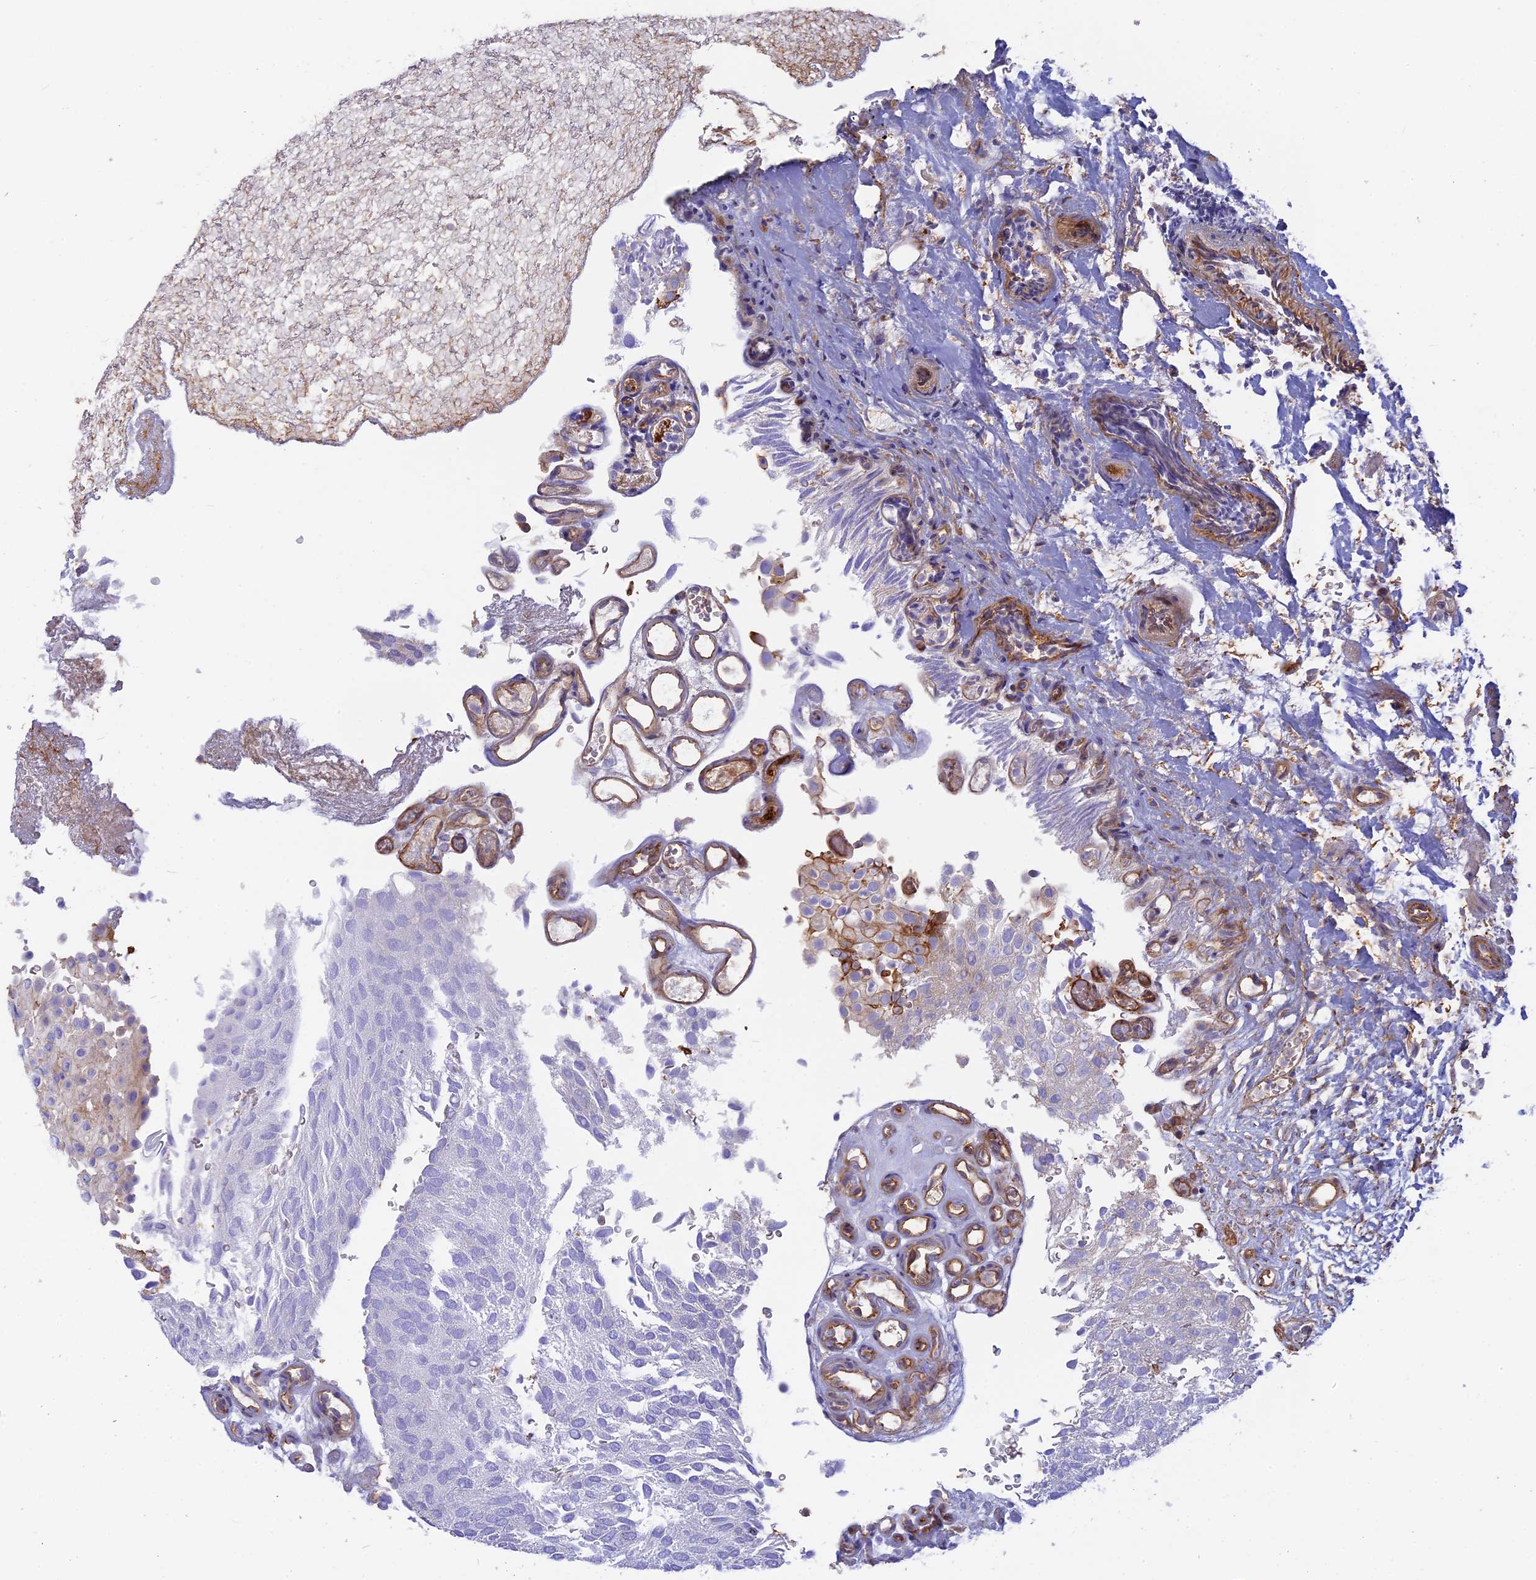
{"staining": {"intensity": "negative", "quantity": "none", "location": "none"}, "tissue": "urothelial cancer", "cell_type": "Tumor cells", "image_type": "cancer", "snomed": [{"axis": "morphology", "description": "Urothelial carcinoma, Low grade"}, {"axis": "topography", "description": "Urinary bladder"}], "caption": "Immunohistochemistry photomicrograph of neoplastic tissue: human urothelial cancer stained with DAB (3,3'-diaminobenzidine) exhibits no significant protein staining in tumor cells. (Stains: DAB (3,3'-diaminobenzidine) immunohistochemistry (IHC) with hematoxylin counter stain, Microscopy: brightfield microscopy at high magnification).", "gene": "CNBD2", "patient": {"sex": "male", "age": 78}}